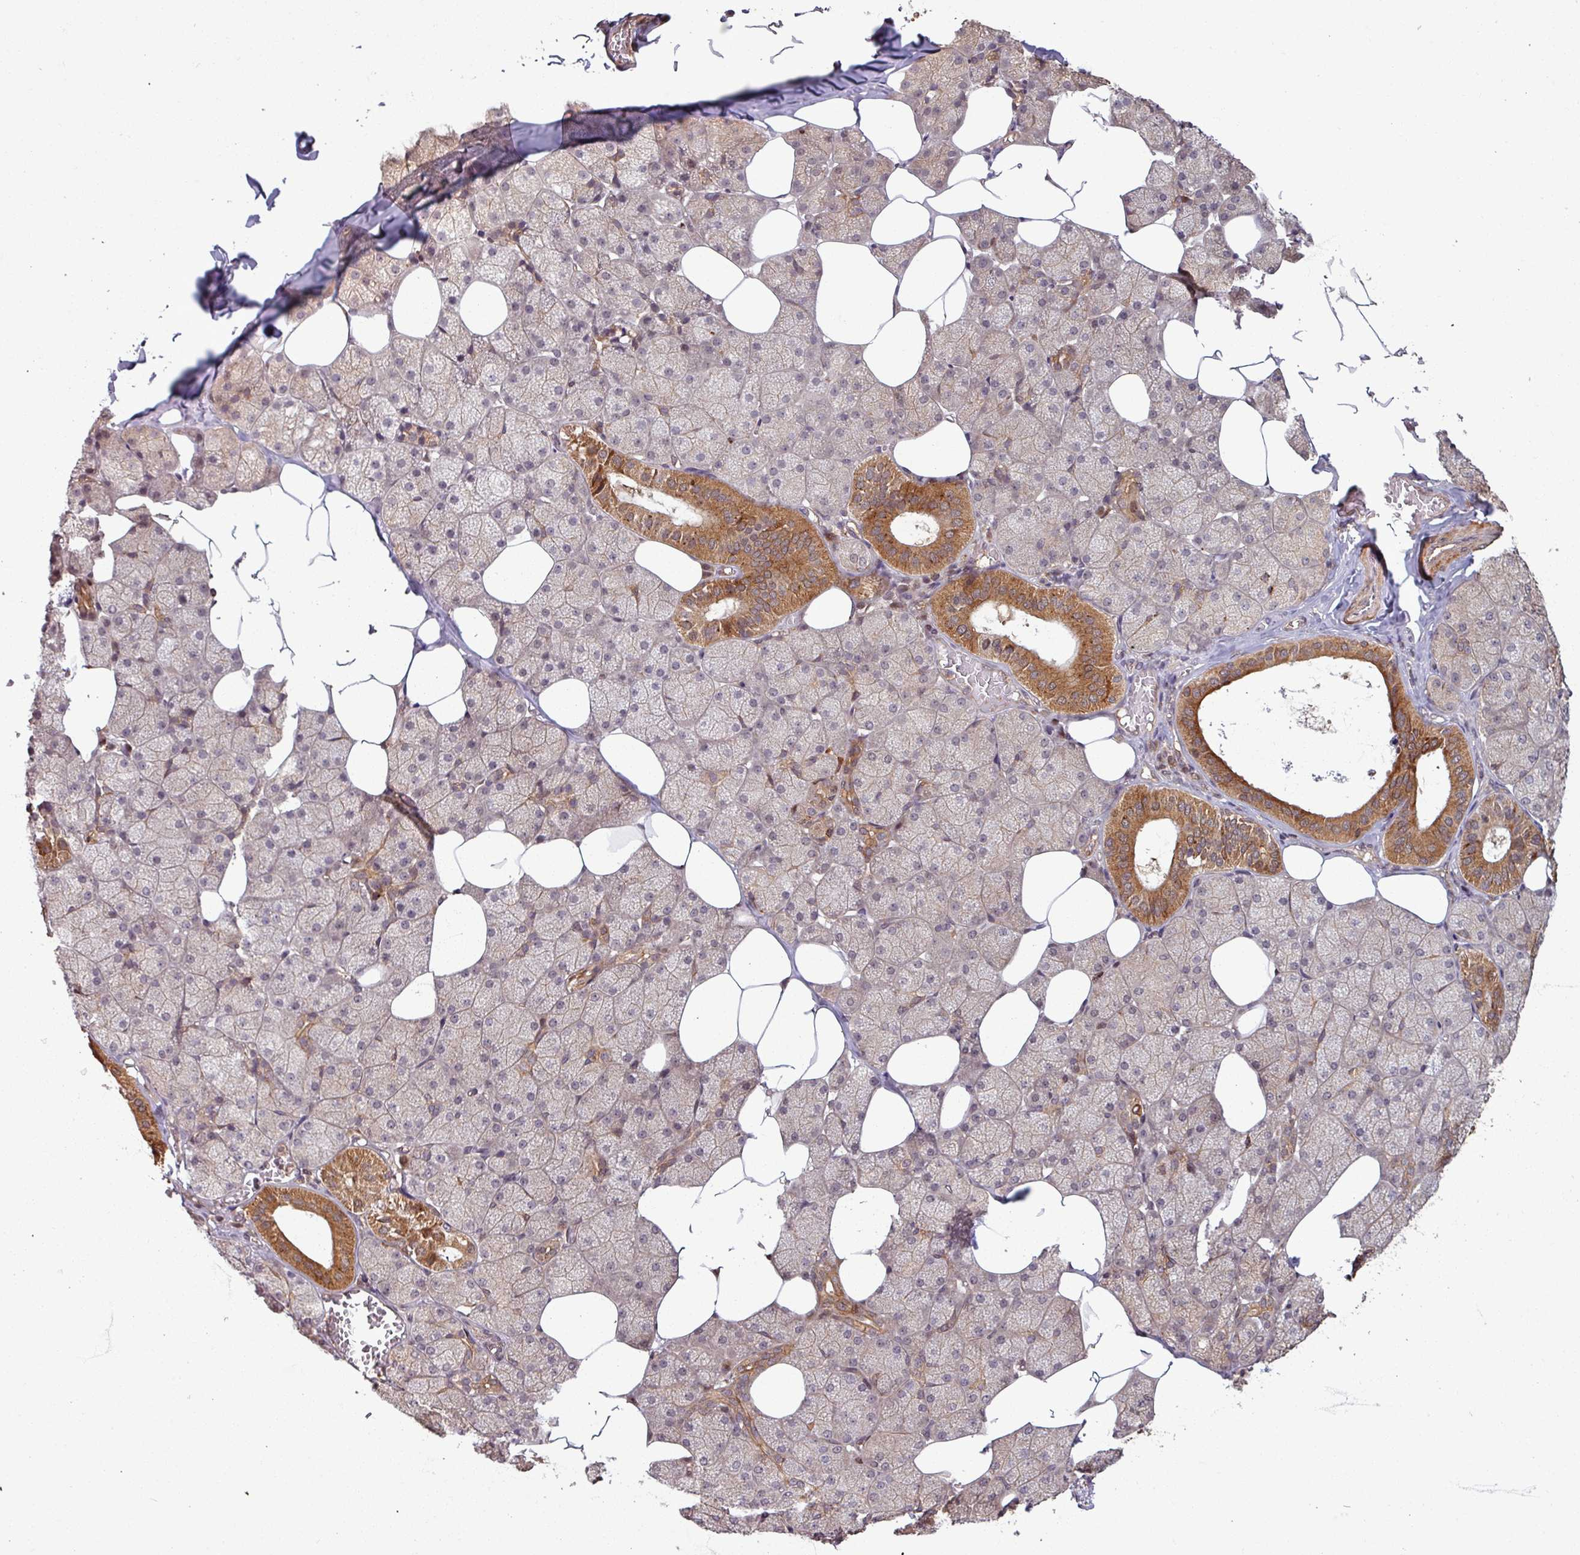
{"staining": {"intensity": "moderate", "quantity": "25%-75%", "location": "cytoplasmic/membranous,nuclear"}, "tissue": "salivary gland", "cell_type": "Glandular cells", "image_type": "normal", "snomed": [{"axis": "morphology", "description": "Normal tissue, NOS"}, {"axis": "topography", "description": "Salivary gland"}, {"axis": "topography", "description": "Peripheral nerve tissue"}], "caption": "Protein expression analysis of normal salivary gland shows moderate cytoplasmic/membranous,nuclear expression in approximately 25%-75% of glandular cells.", "gene": "OR6B1", "patient": {"sex": "male", "age": 38}}